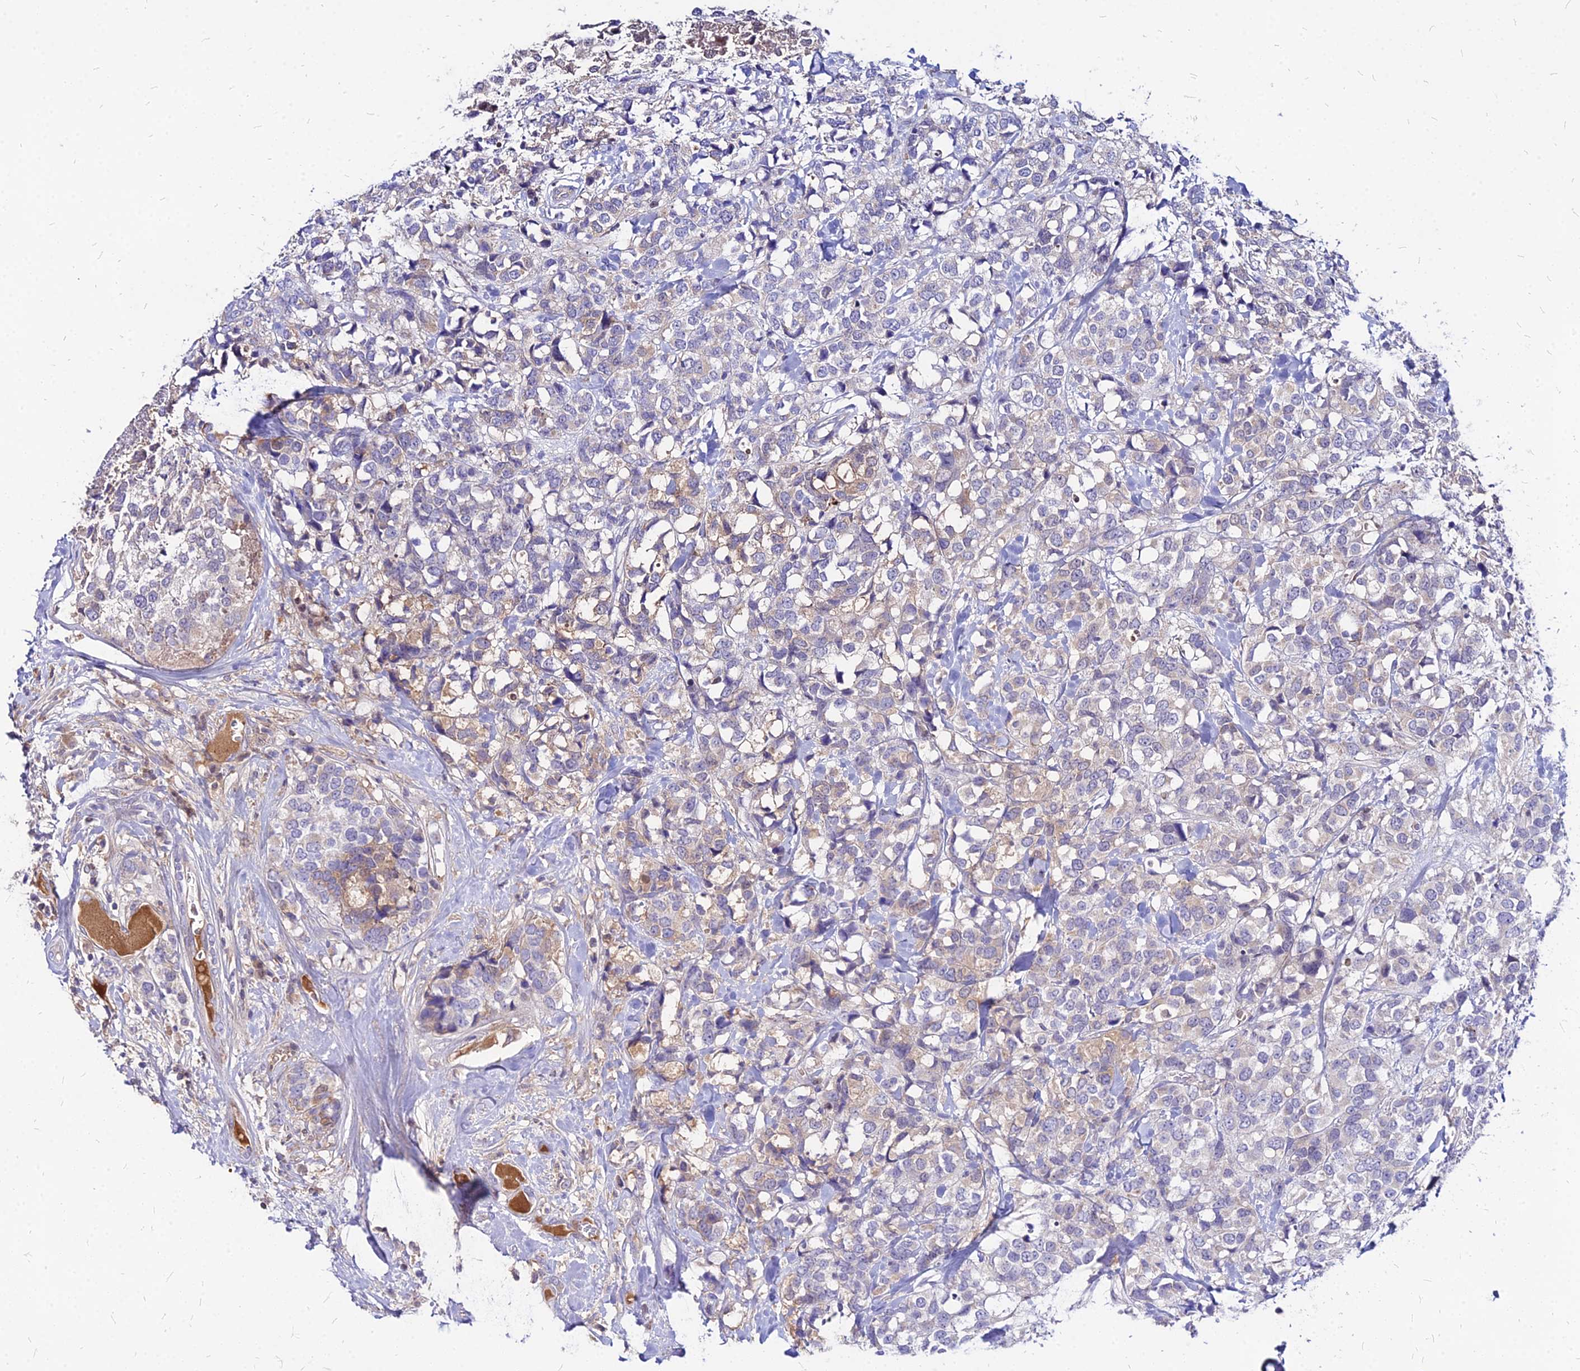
{"staining": {"intensity": "negative", "quantity": "none", "location": "none"}, "tissue": "breast cancer", "cell_type": "Tumor cells", "image_type": "cancer", "snomed": [{"axis": "morphology", "description": "Lobular carcinoma"}, {"axis": "topography", "description": "Breast"}], "caption": "High power microscopy photomicrograph of an immunohistochemistry micrograph of breast cancer, revealing no significant expression in tumor cells.", "gene": "ACSM6", "patient": {"sex": "female", "age": 59}}